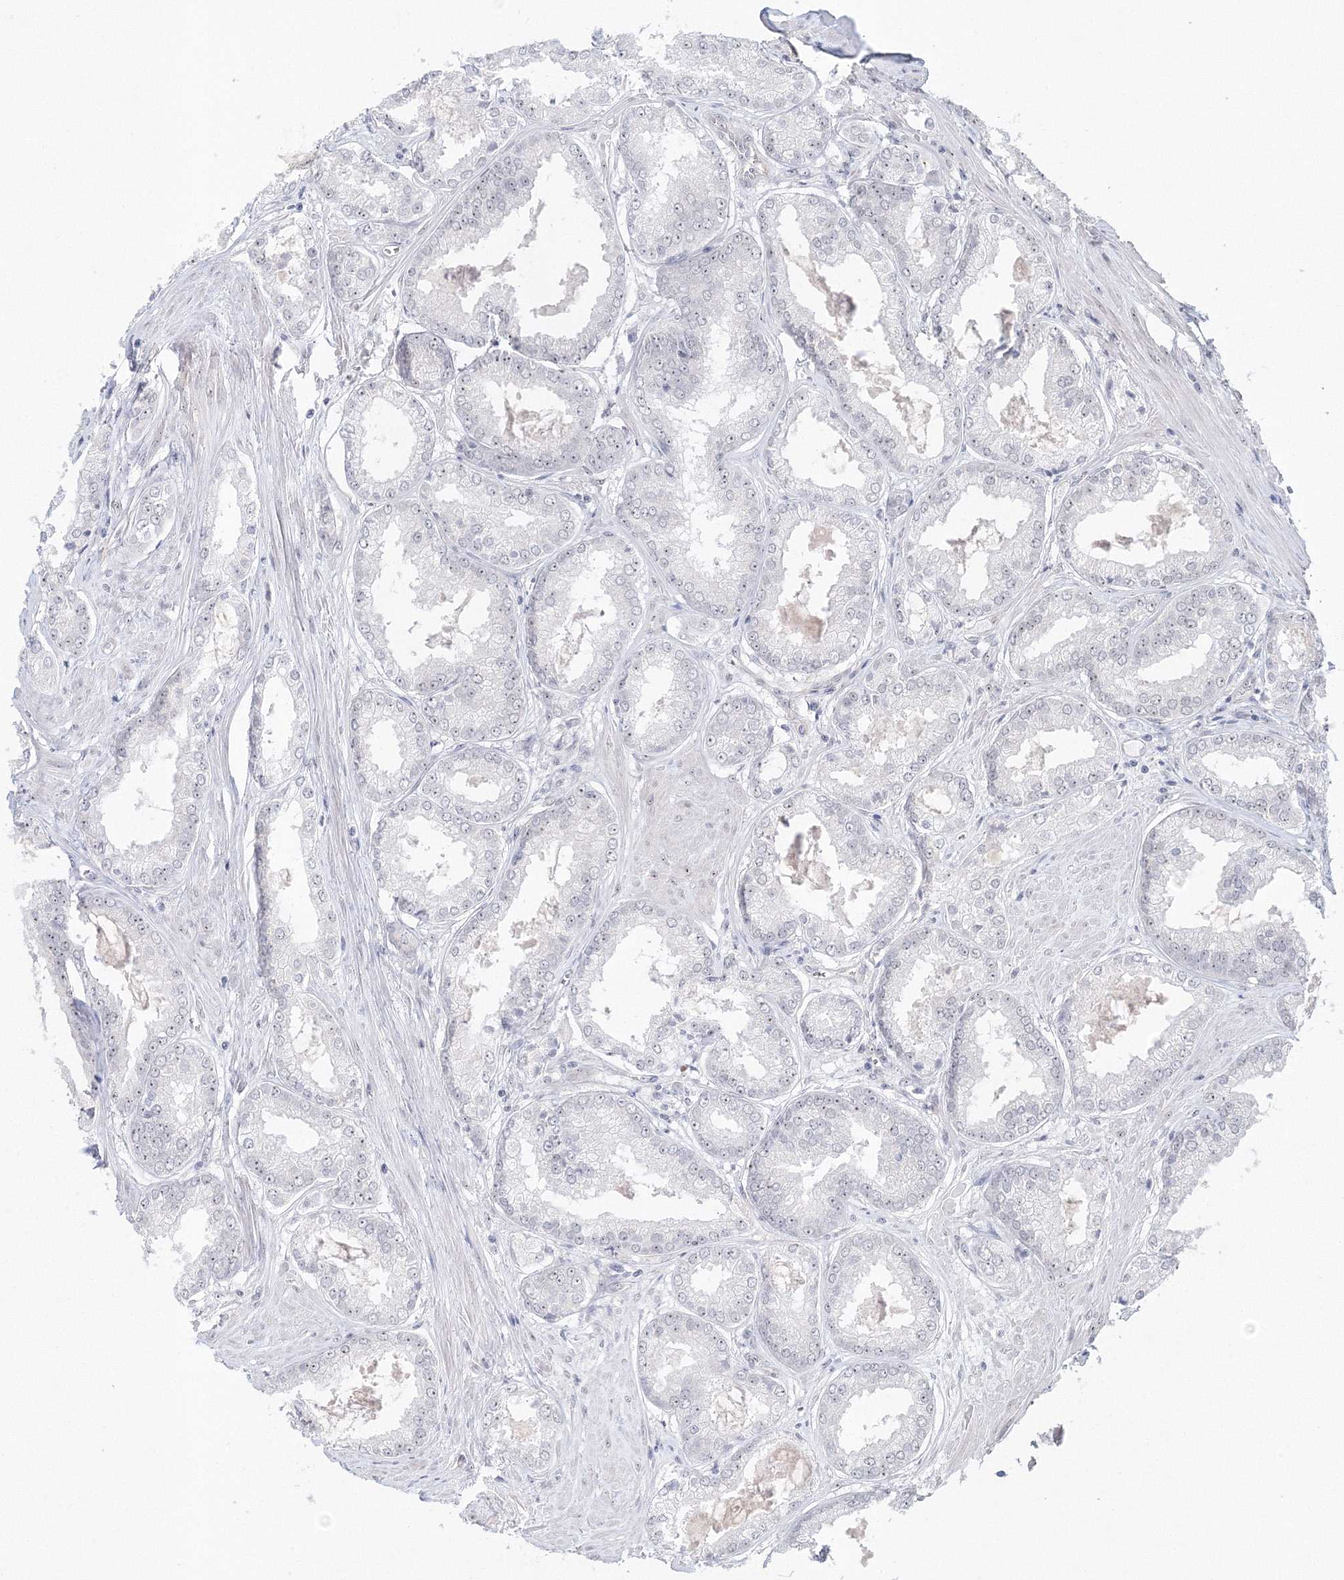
{"staining": {"intensity": "weak", "quantity": "<25%", "location": "nuclear"}, "tissue": "prostate cancer", "cell_type": "Tumor cells", "image_type": "cancer", "snomed": [{"axis": "morphology", "description": "Adenocarcinoma, Low grade"}, {"axis": "topography", "description": "Prostate"}], "caption": "The micrograph exhibits no staining of tumor cells in prostate adenocarcinoma (low-grade).", "gene": "SIRT7", "patient": {"sex": "male", "age": 64}}